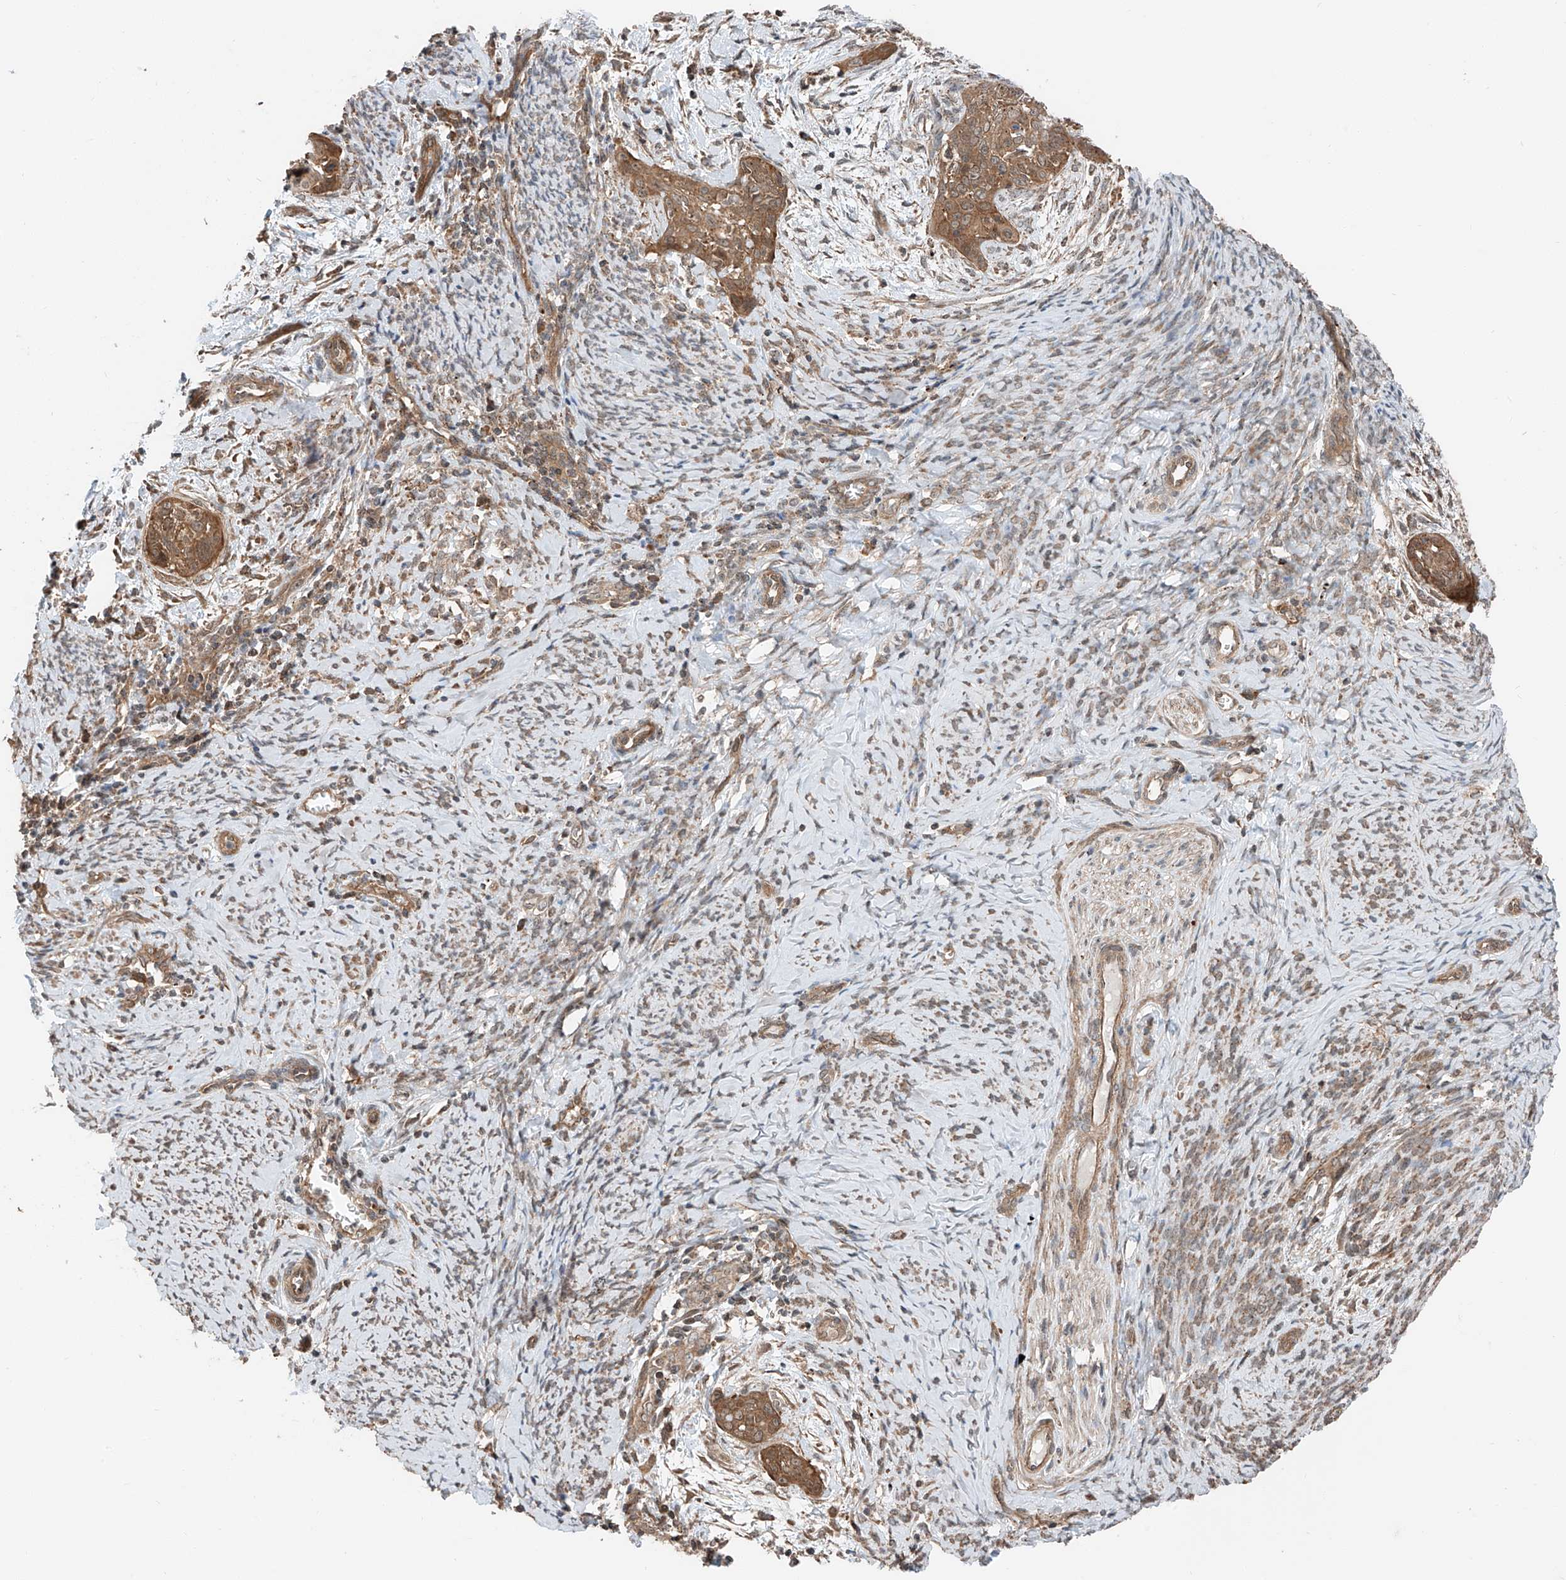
{"staining": {"intensity": "moderate", "quantity": ">75%", "location": "cytoplasmic/membranous"}, "tissue": "cervical cancer", "cell_type": "Tumor cells", "image_type": "cancer", "snomed": [{"axis": "morphology", "description": "Squamous cell carcinoma, NOS"}, {"axis": "topography", "description": "Cervix"}], "caption": "An IHC micrograph of tumor tissue is shown. Protein staining in brown labels moderate cytoplasmic/membranous positivity in cervical cancer (squamous cell carcinoma) within tumor cells.", "gene": "CEP162", "patient": {"sex": "female", "age": 33}}